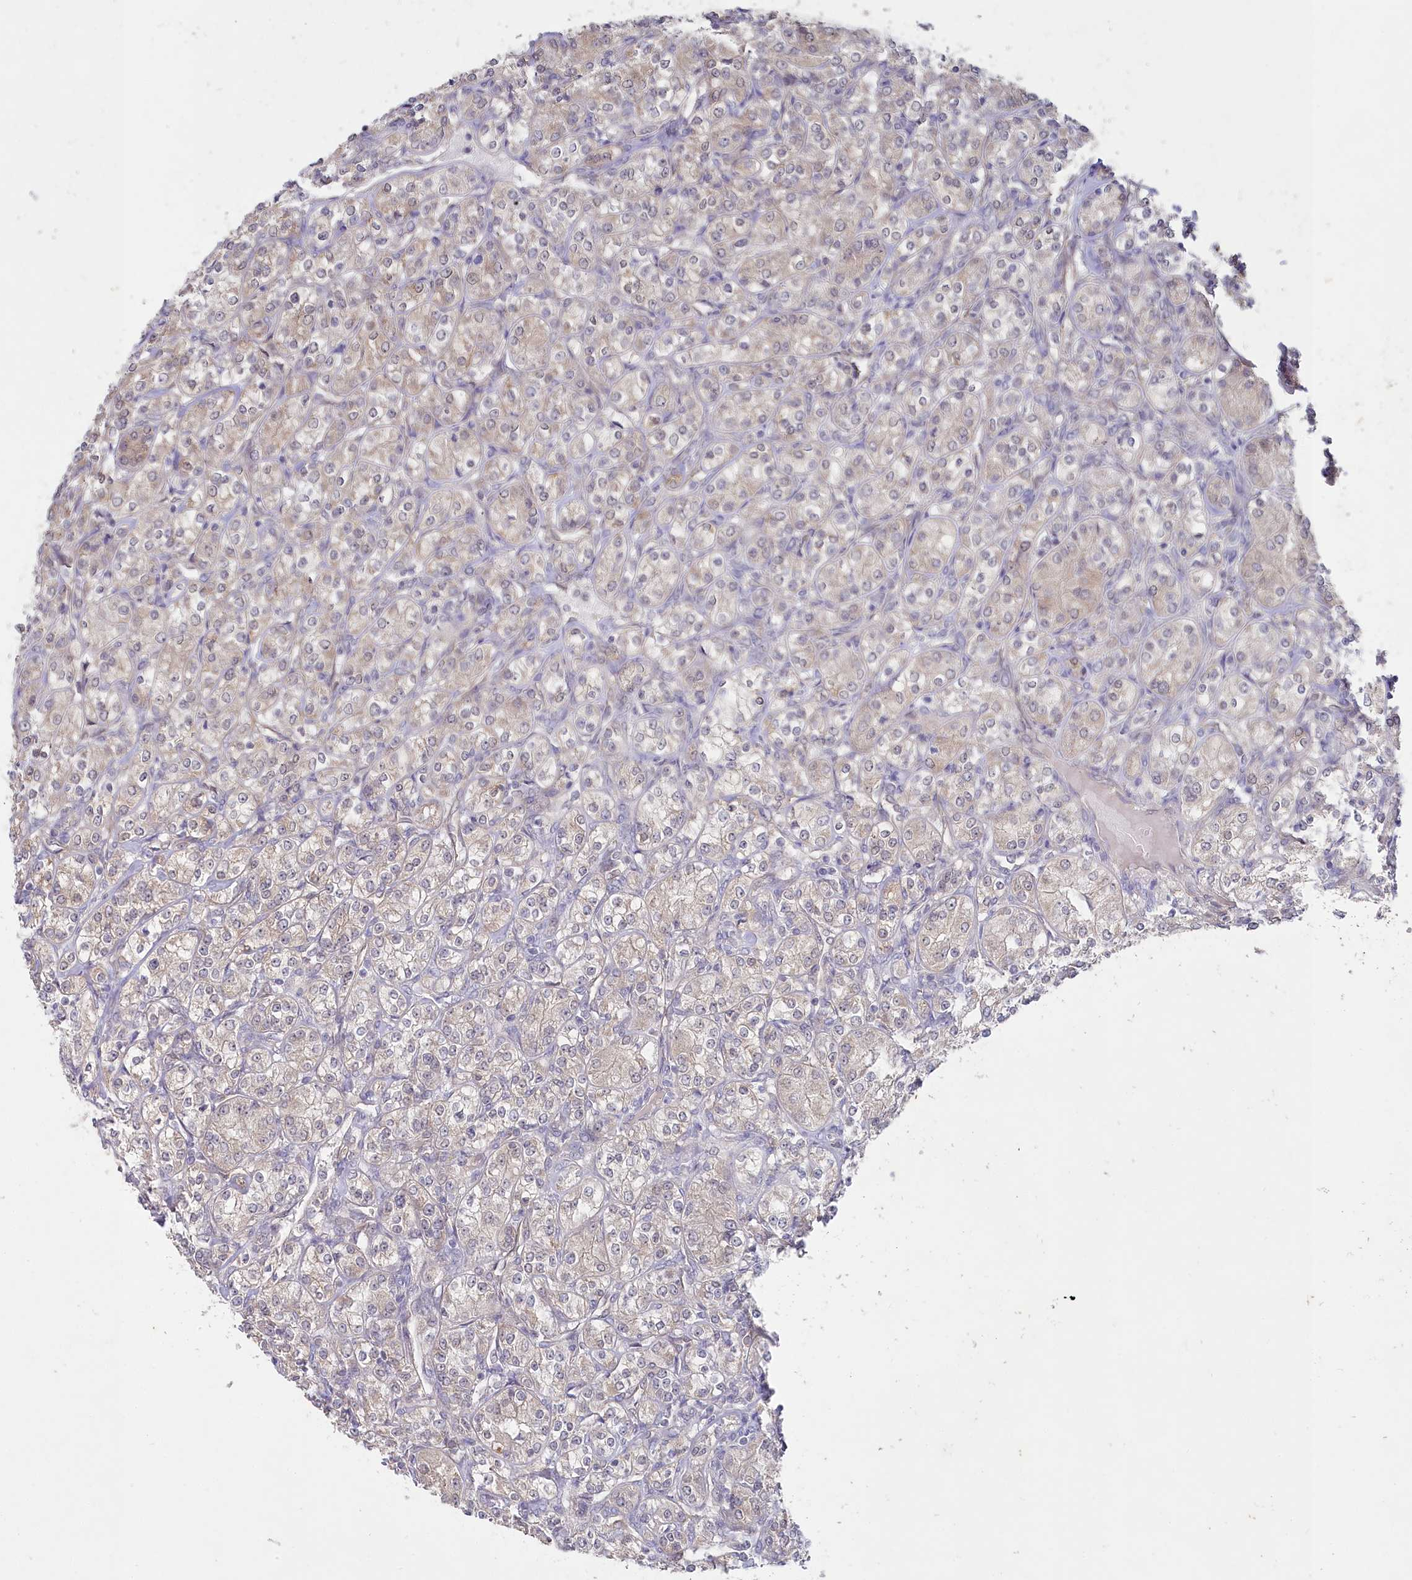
{"staining": {"intensity": "weak", "quantity": "25%-75%", "location": "cytoplasmic/membranous"}, "tissue": "renal cancer", "cell_type": "Tumor cells", "image_type": "cancer", "snomed": [{"axis": "morphology", "description": "Adenocarcinoma, NOS"}, {"axis": "topography", "description": "Kidney"}], "caption": "Approximately 25%-75% of tumor cells in human renal cancer (adenocarcinoma) exhibit weak cytoplasmic/membranous protein staining as visualized by brown immunohistochemical staining.", "gene": "AAMDC", "patient": {"sex": "male", "age": 77}}